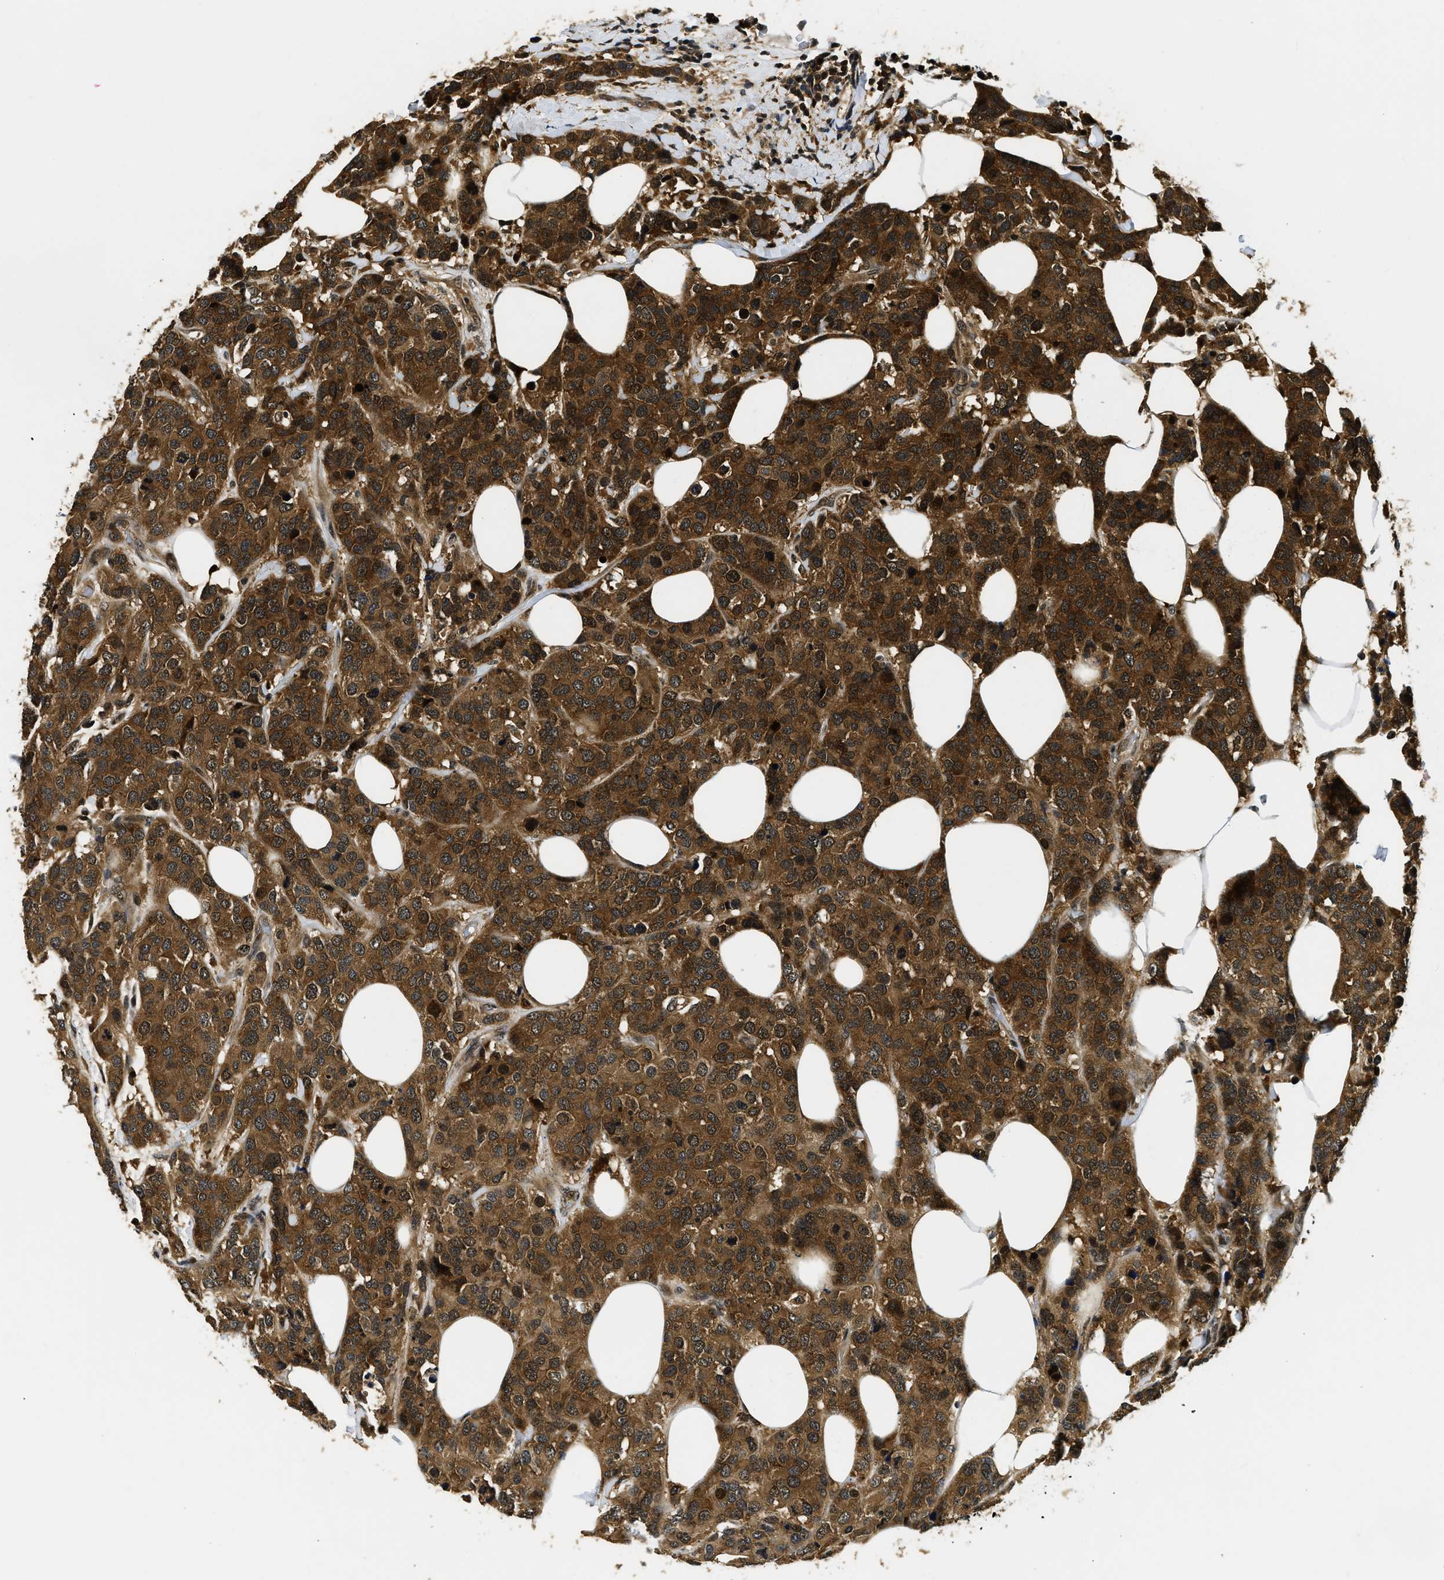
{"staining": {"intensity": "strong", "quantity": ">75%", "location": "cytoplasmic/membranous"}, "tissue": "breast cancer", "cell_type": "Tumor cells", "image_type": "cancer", "snomed": [{"axis": "morphology", "description": "Lobular carcinoma"}, {"axis": "topography", "description": "Breast"}], "caption": "An image of breast lobular carcinoma stained for a protein exhibits strong cytoplasmic/membranous brown staining in tumor cells. Immunohistochemistry (ihc) stains the protein in brown and the nuclei are stained blue.", "gene": "ADSL", "patient": {"sex": "female", "age": 59}}